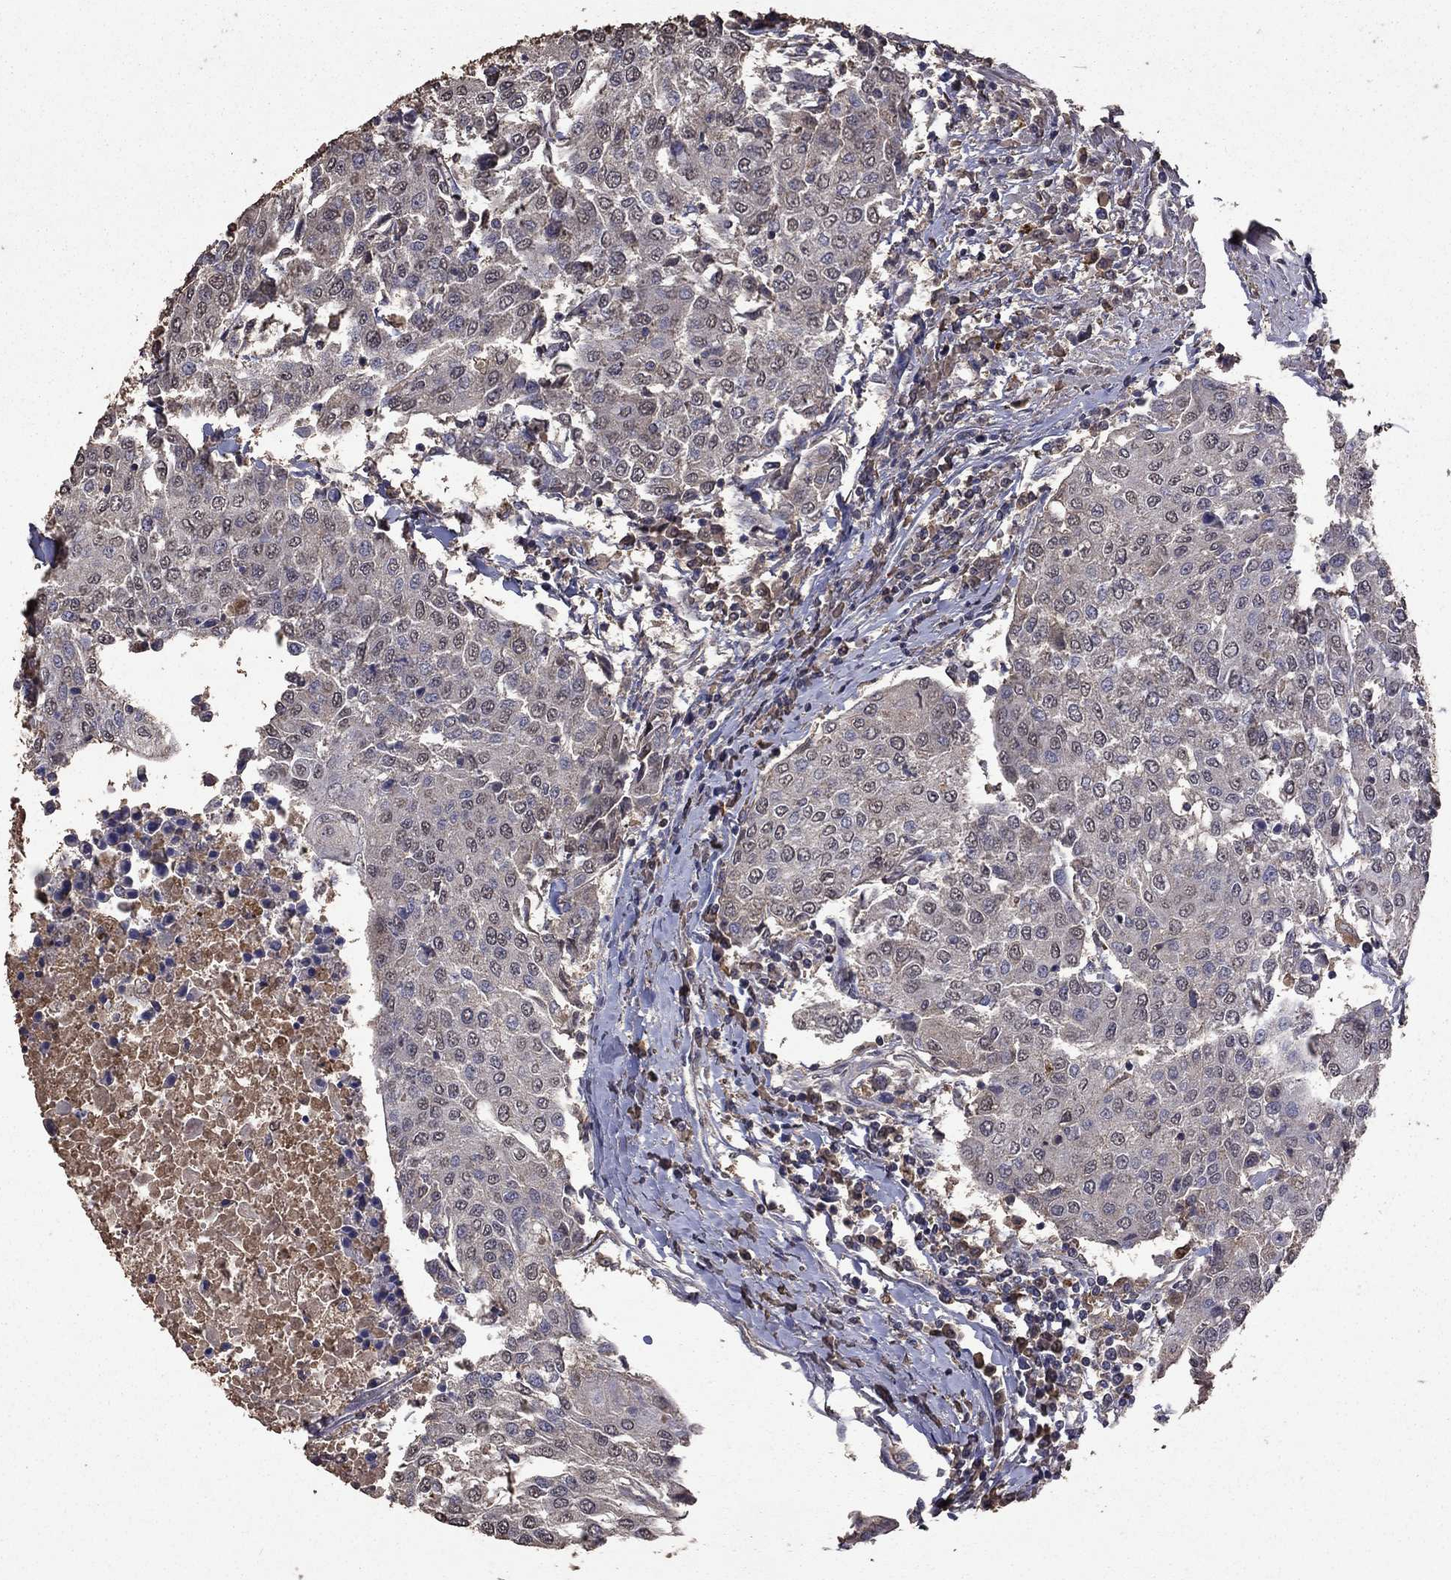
{"staining": {"intensity": "negative", "quantity": "none", "location": "none"}, "tissue": "urothelial cancer", "cell_type": "Tumor cells", "image_type": "cancer", "snomed": [{"axis": "morphology", "description": "Urothelial carcinoma, High grade"}, {"axis": "topography", "description": "Urinary bladder"}], "caption": "An image of human urothelial cancer is negative for staining in tumor cells.", "gene": "SERPINA5", "patient": {"sex": "female", "age": 85}}